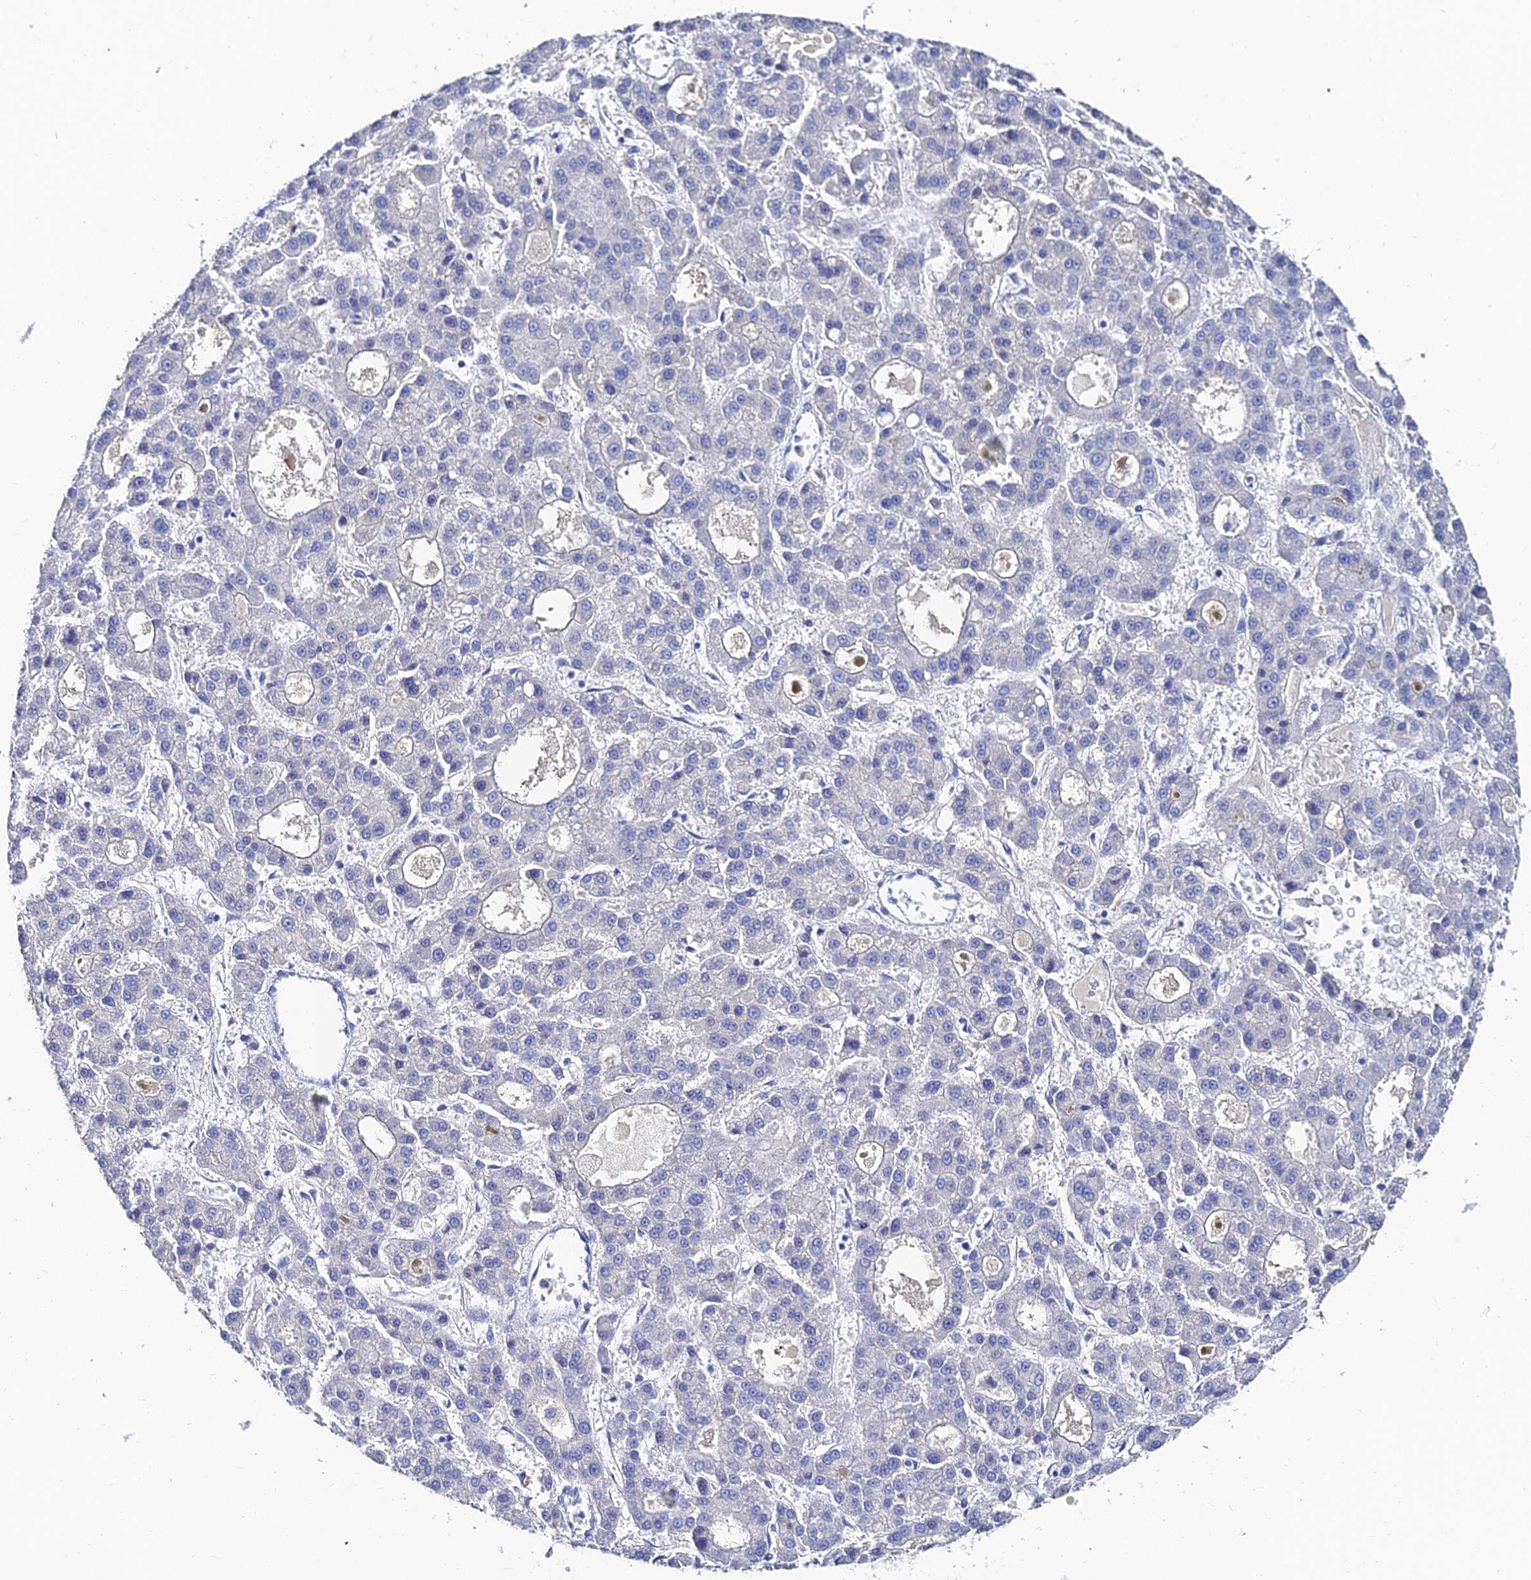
{"staining": {"intensity": "negative", "quantity": "none", "location": "none"}, "tissue": "liver cancer", "cell_type": "Tumor cells", "image_type": "cancer", "snomed": [{"axis": "morphology", "description": "Carcinoma, Hepatocellular, NOS"}, {"axis": "topography", "description": "Liver"}], "caption": "Liver cancer (hepatocellular carcinoma) was stained to show a protein in brown. There is no significant positivity in tumor cells. (DAB immunohistochemistry (IHC), high magnification).", "gene": "KRT17", "patient": {"sex": "male", "age": 70}}